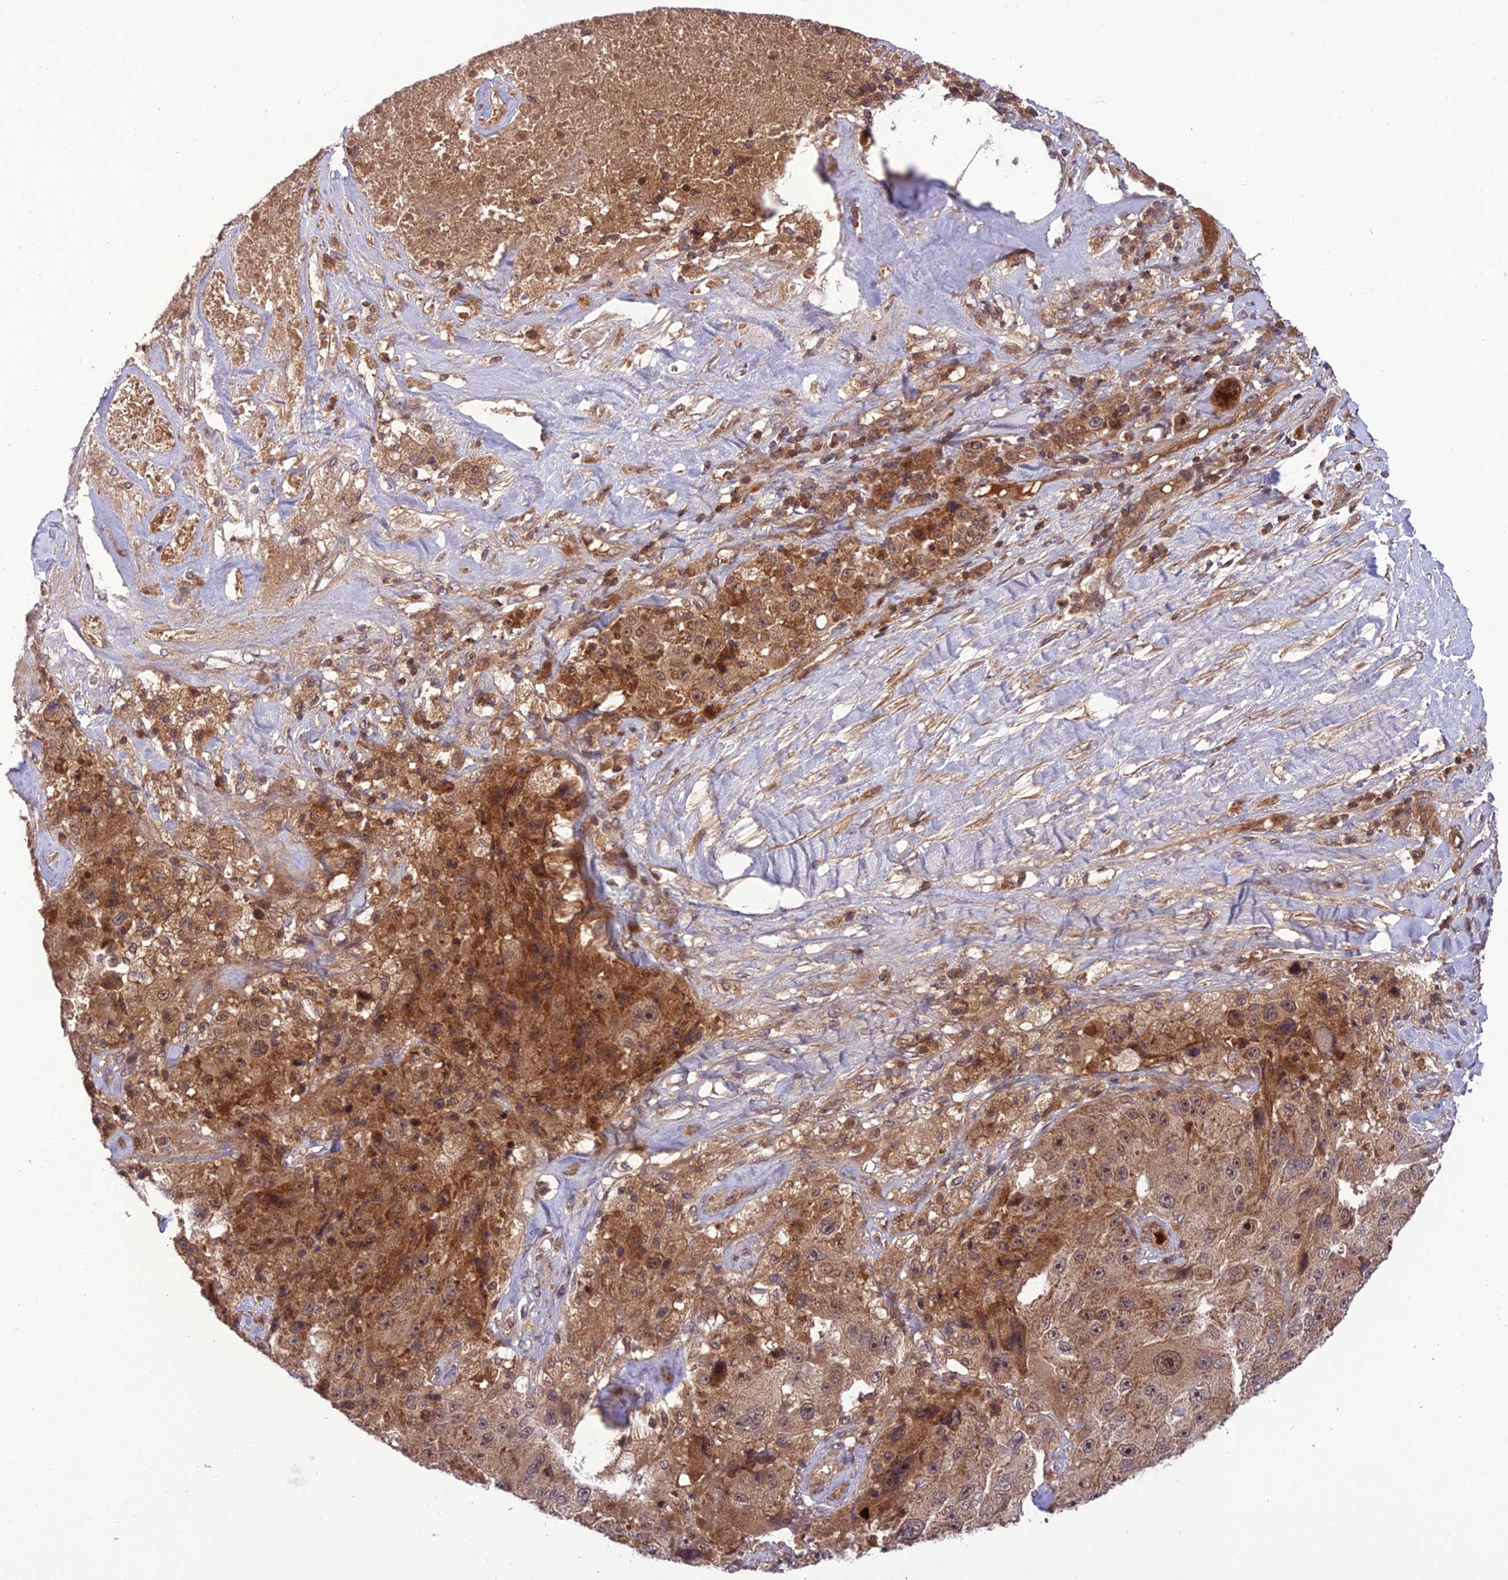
{"staining": {"intensity": "moderate", "quantity": ">75%", "location": "cytoplasmic/membranous,nuclear"}, "tissue": "melanoma", "cell_type": "Tumor cells", "image_type": "cancer", "snomed": [{"axis": "morphology", "description": "Malignant melanoma, Metastatic site"}, {"axis": "topography", "description": "Lymph node"}], "caption": "The image reveals staining of melanoma, revealing moderate cytoplasmic/membranous and nuclear protein positivity (brown color) within tumor cells.", "gene": "NDUFC1", "patient": {"sex": "male", "age": 62}}